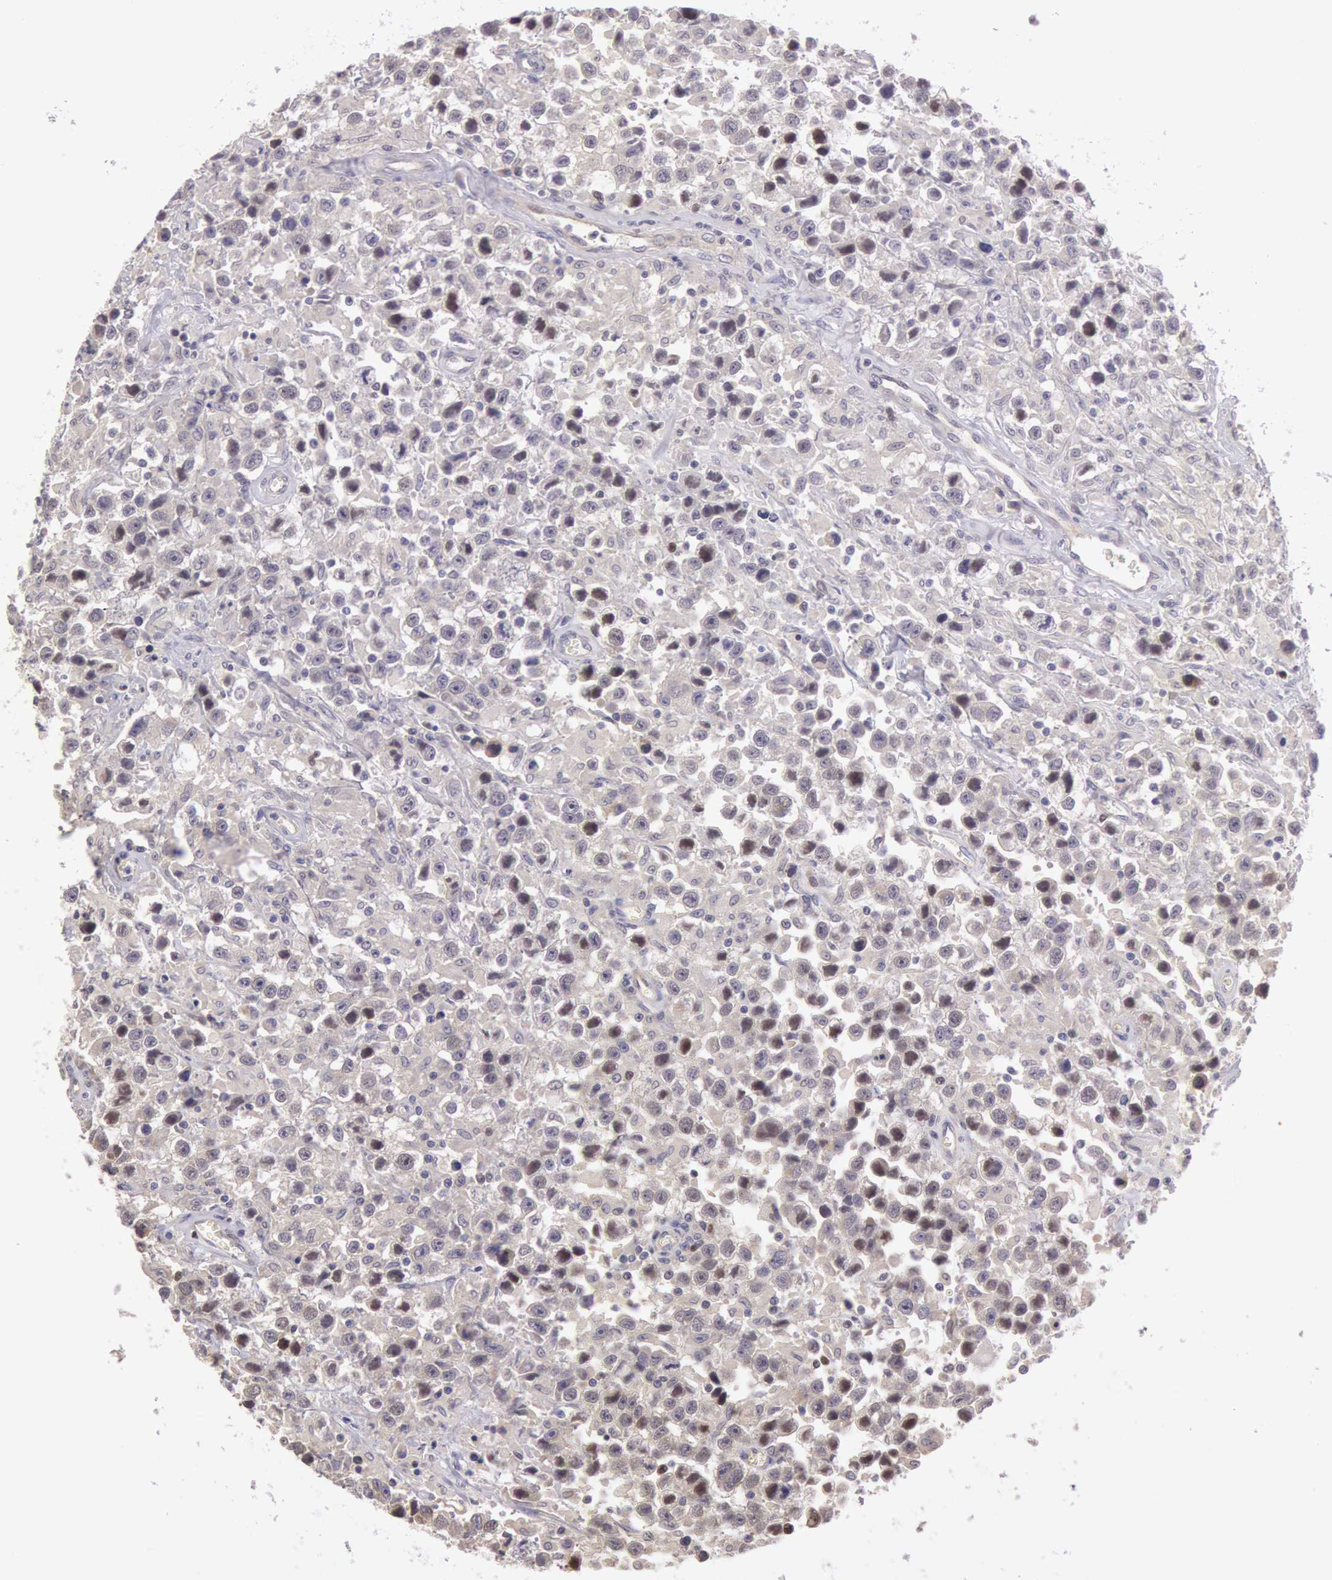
{"staining": {"intensity": "negative", "quantity": "none", "location": "none"}, "tissue": "testis cancer", "cell_type": "Tumor cells", "image_type": "cancer", "snomed": [{"axis": "morphology", "description": "Seminoma, NOS"}, {"axis": "topography", "description": "Testis"}], "caption": "An IHC image of testis seminoma is shown. There is no staining in tumor cells of testis seminoma.", "gene": "AMOTL1", "patient": {"sex": "male", "age": 43}}